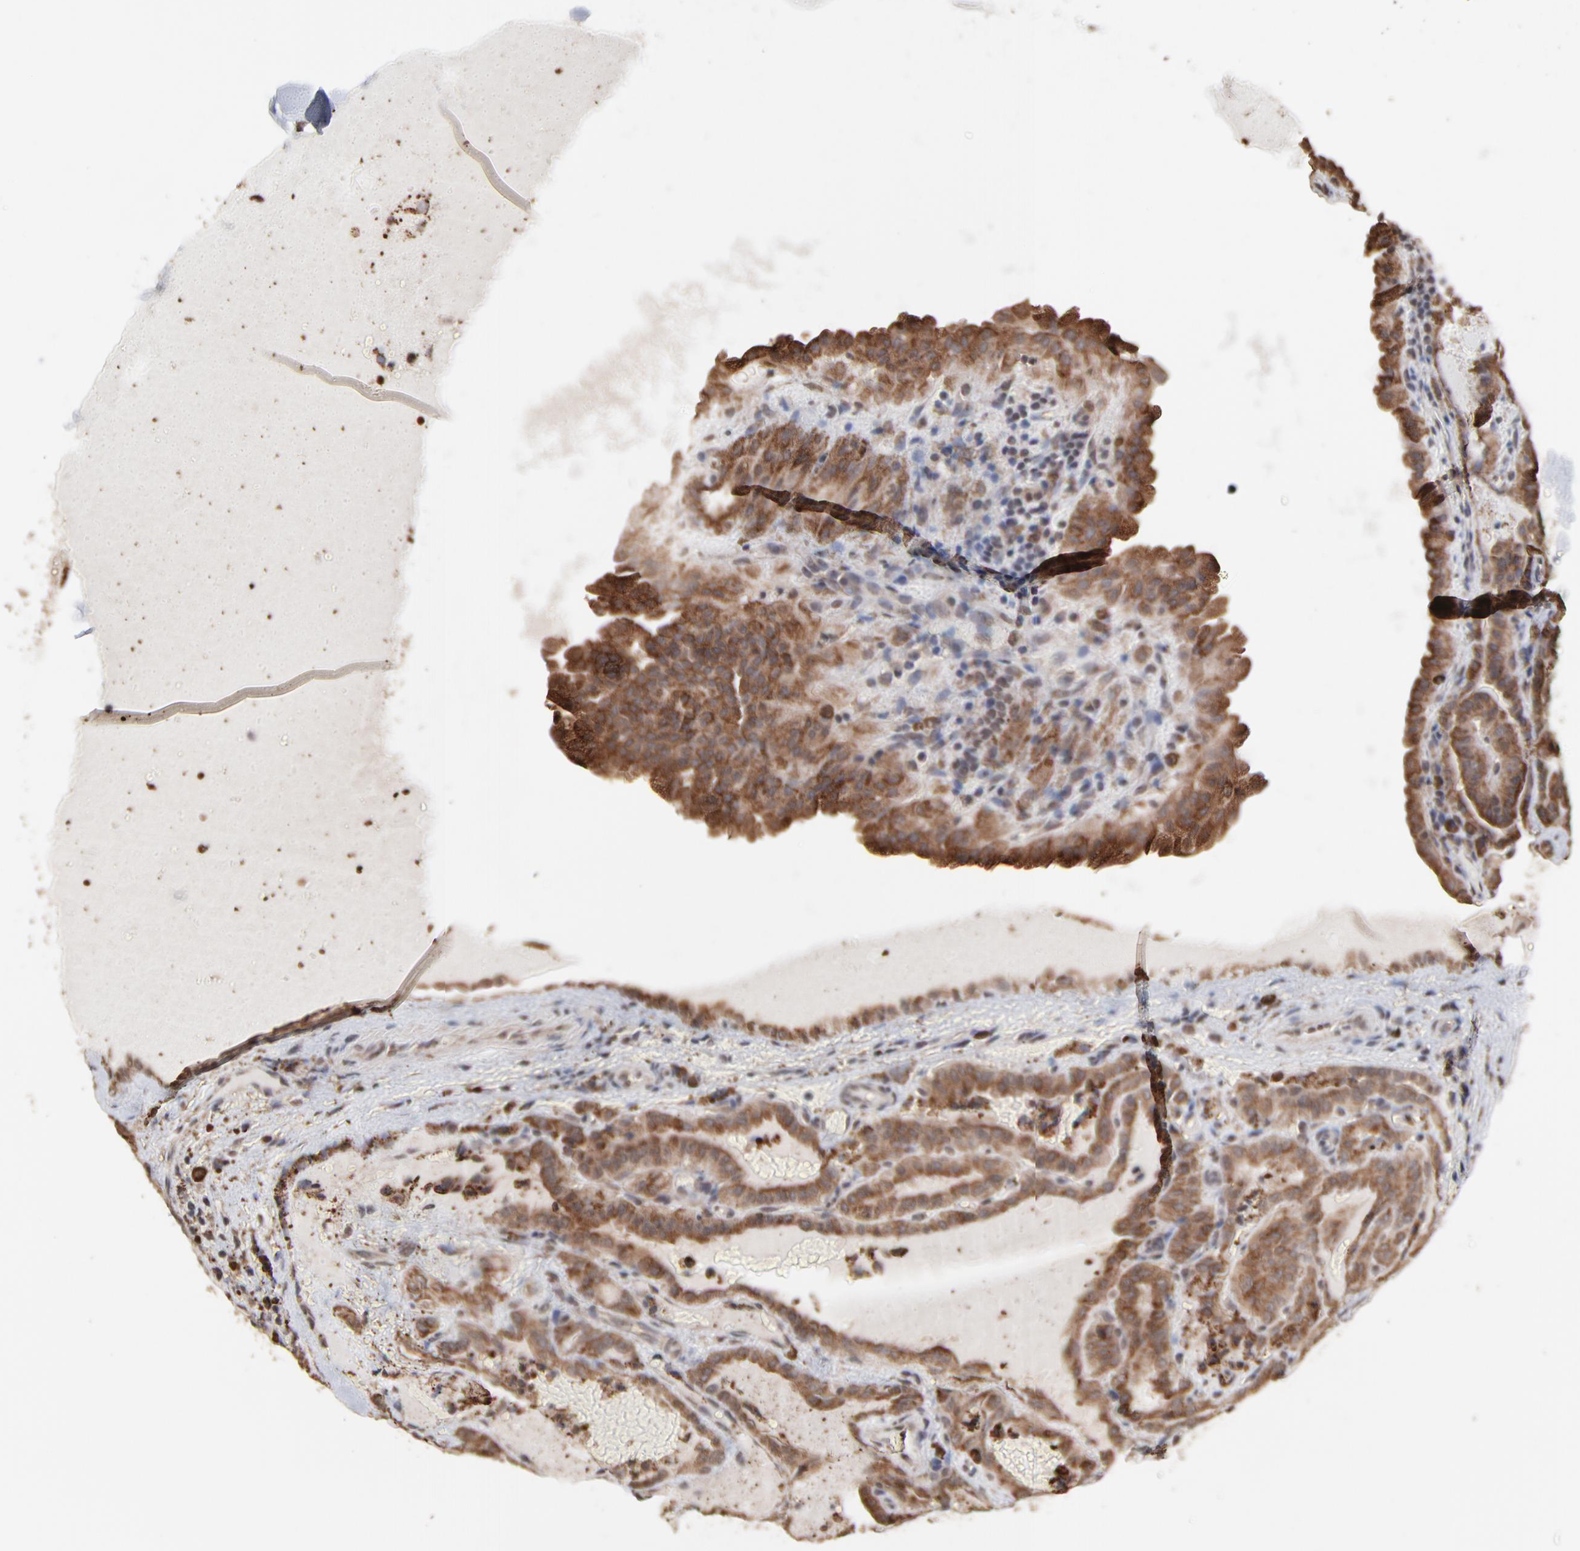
{"staining": {"intensity": "strong", "quantity": ">75%", "location": "cytoplasmic/membranous"}, "tissue": "thyroid cancer", "cell_type": "Tumor cells", "image_type": "cancer", "snomed": [{"axis": "morphology", "description": "Papillary adenocarcinoma, NOS"}, {"axis": "topography", "description": "Thyroid gland"}], "caption": "About >75% of tumor cells in thyroid papillary adenocarcinoma exhibit strong cytoplasmic/membranous protein staining as visualized by brown immunohistochemical staining.", "gene": "CHM", "patient": {"sex": "male", "age": 77}}